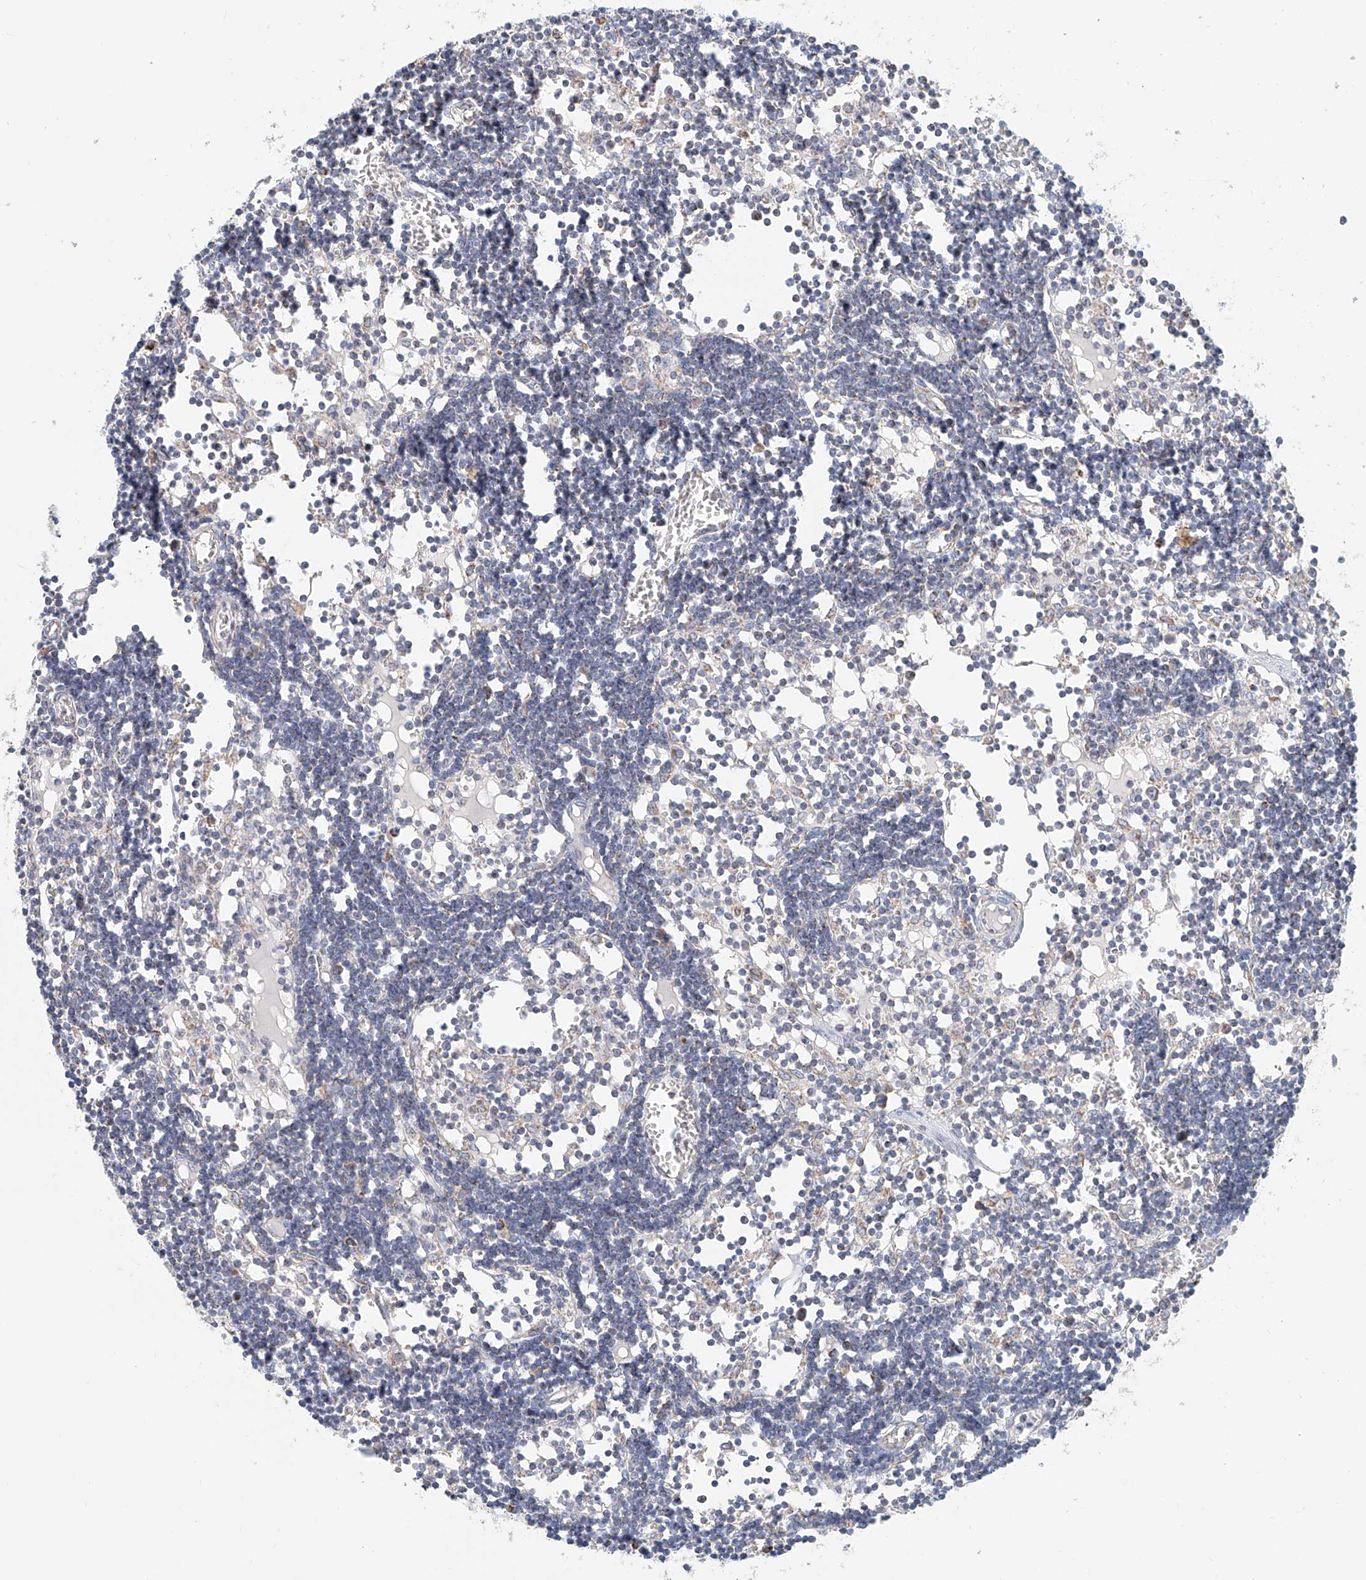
{"staining": {"intensity": "weak", "quantity": "25%-75%", "location": "cytoplasmic/membranous"}, "tissue": "lymph node", "cell_type": "Germinal center cells", "image_type": "normal", "snomed": [{"axis": "morphology", "description": "Normal tissue, NOS"}, {"axis": "topography", "description": "Lymph node"}], "caption": "Germinal center cells reveal low levels of weak cytoplasmic/membranous staining in about 25%-75% of cells in benign human lymph node. Nuclei are stained in blue.", "gene": "MCL1", "patient": {"sex": "female", "age": 11}}